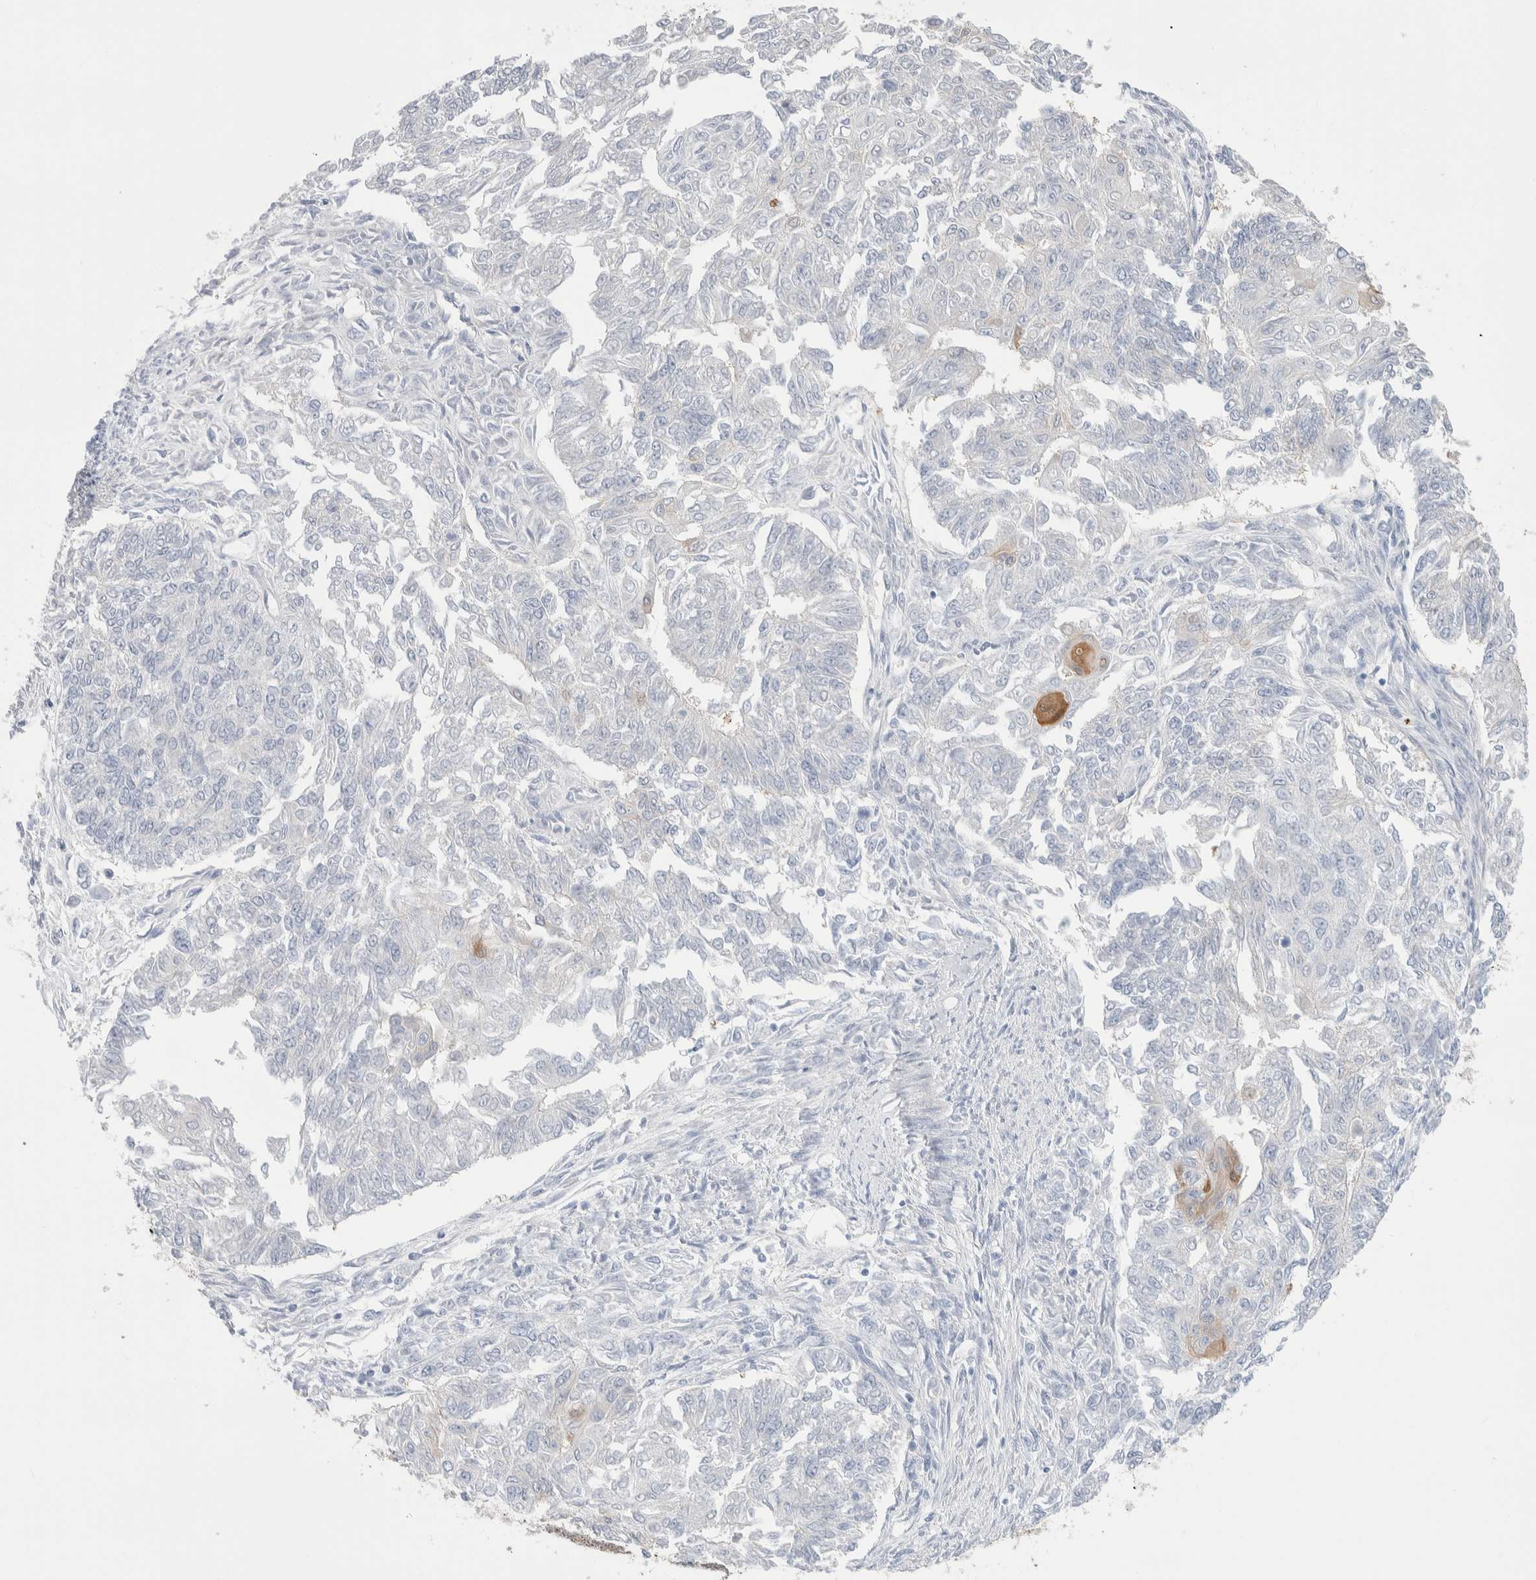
{"staining": {"intensity": "moderate", "quantity": "<25%", "location": "cytoplasmic/membranous"}, "tissue": "endometrial cancer", "cell_type": "Tumor cells", "image_type": "cancer", "snomed": [{"axis": "morphology", "description": "Adenocarcinoma, NOS"}, {"axis": "topography", "description": "Endometrium"}], "caption": "Immunohistochemical staining of endometrial cancer (adenocarcinoma) exhibits low levels of moderate cytoplasmic/membranous protein positivity in about <25% of tumor cells. The protein is stained brown, and the nuclei are stained in blue (DAB IHC with brightfield microscopy, high magnification).", "gene": "GDA", "patient": {"sex": "female", "age": 32}}